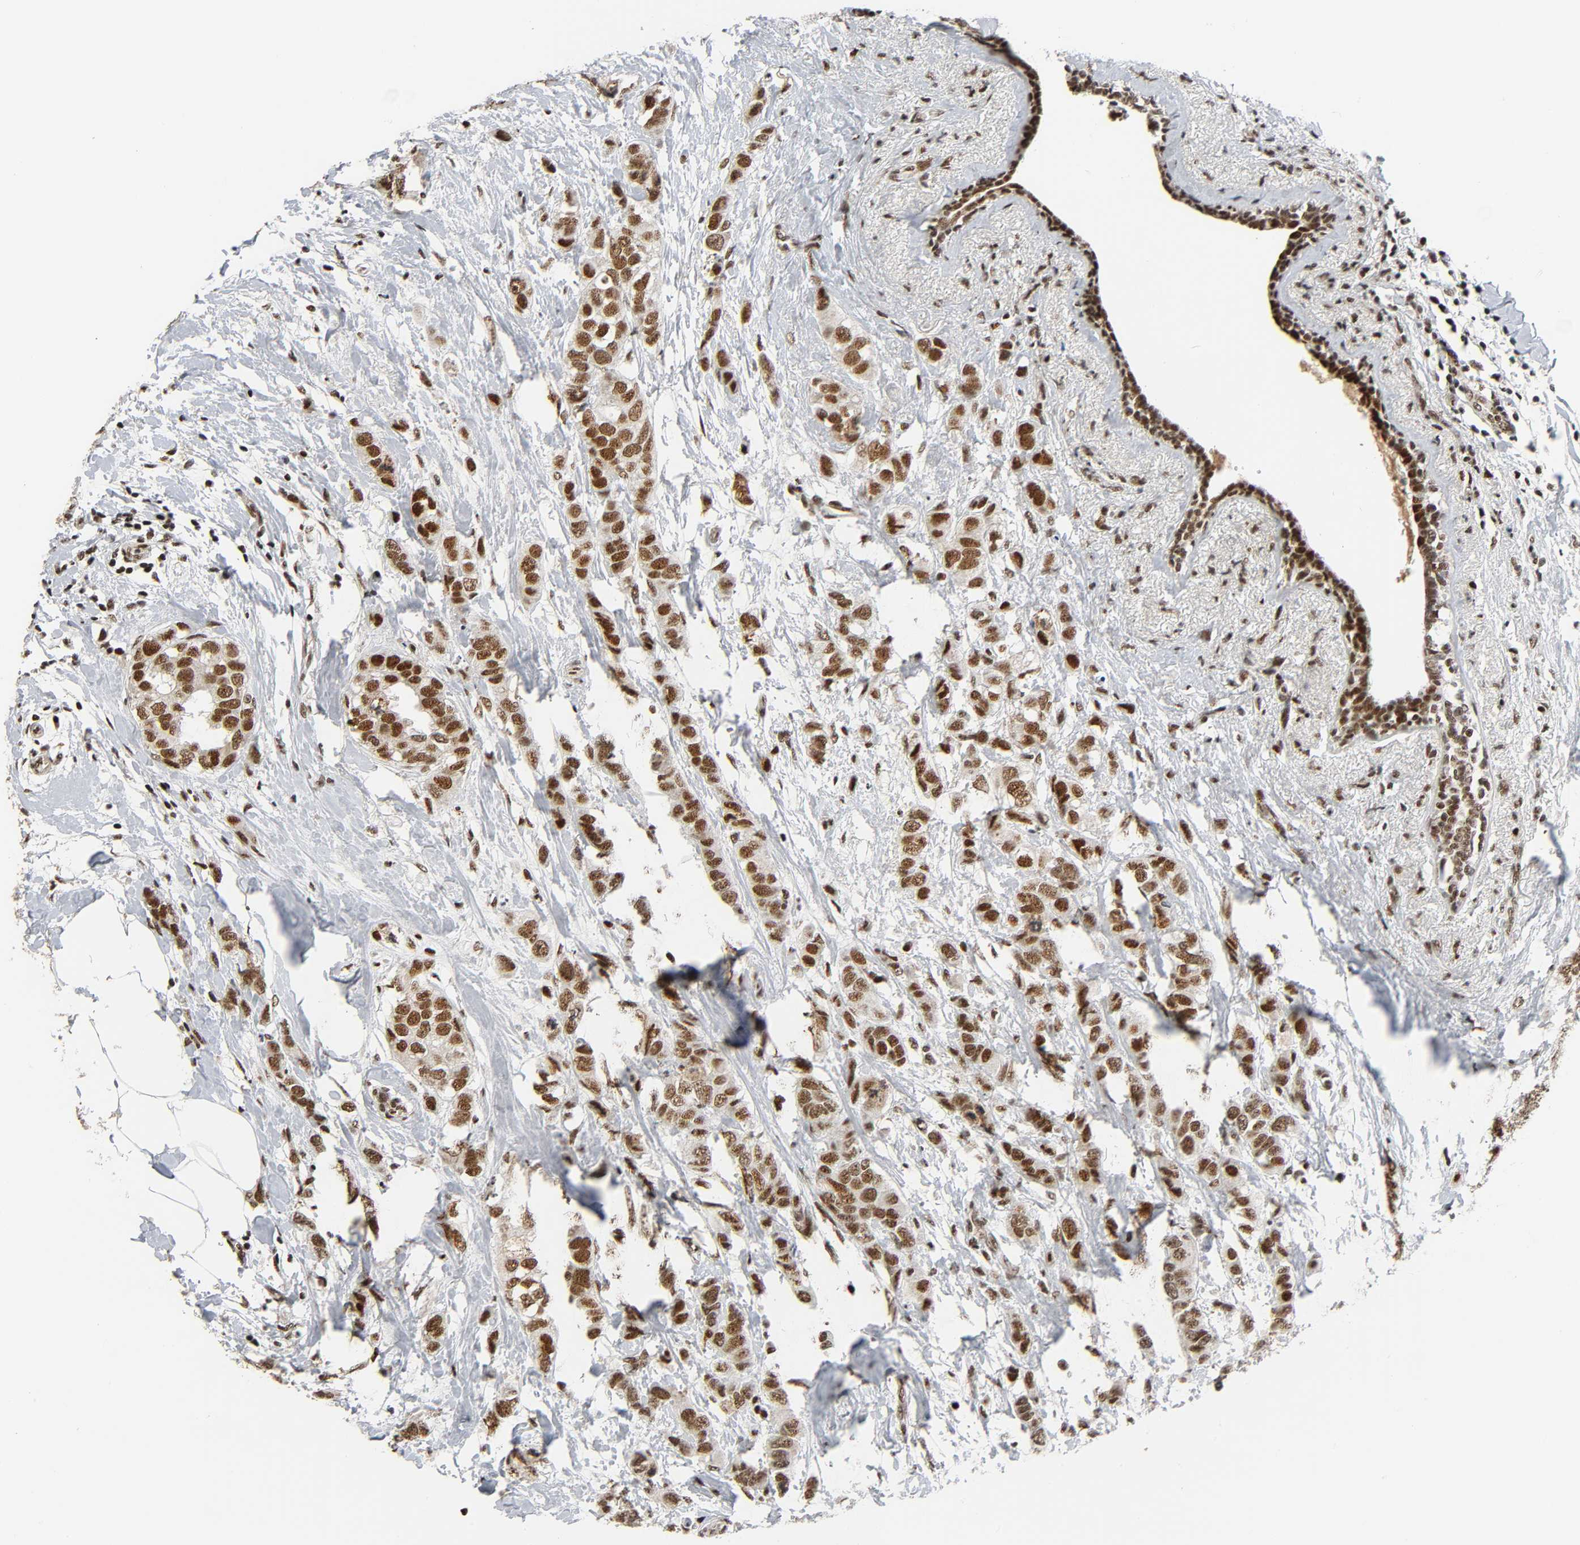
{"staining": {"intensity": "strong", "quantity": ">75%", "location": "nuclear"}, "tissue": "breast cancer", "cell_type": "Tumor cells", "image_type": "cancer", "snomed": [{"axis": "morphology", "description": "Normal tissue, NOS"}, {"axis": "morphology", "description": "Duct carcinoma"}, {"axis": "topography", "description": "Breast"}], "caption": "This image displays IHC staining of human breast infiltrating ductal carcinoma, with high strong nuclear positivity in about >75% of tumor cells.", "gene": "CDK9", "patient": {"sex": "female", "age": 50}}